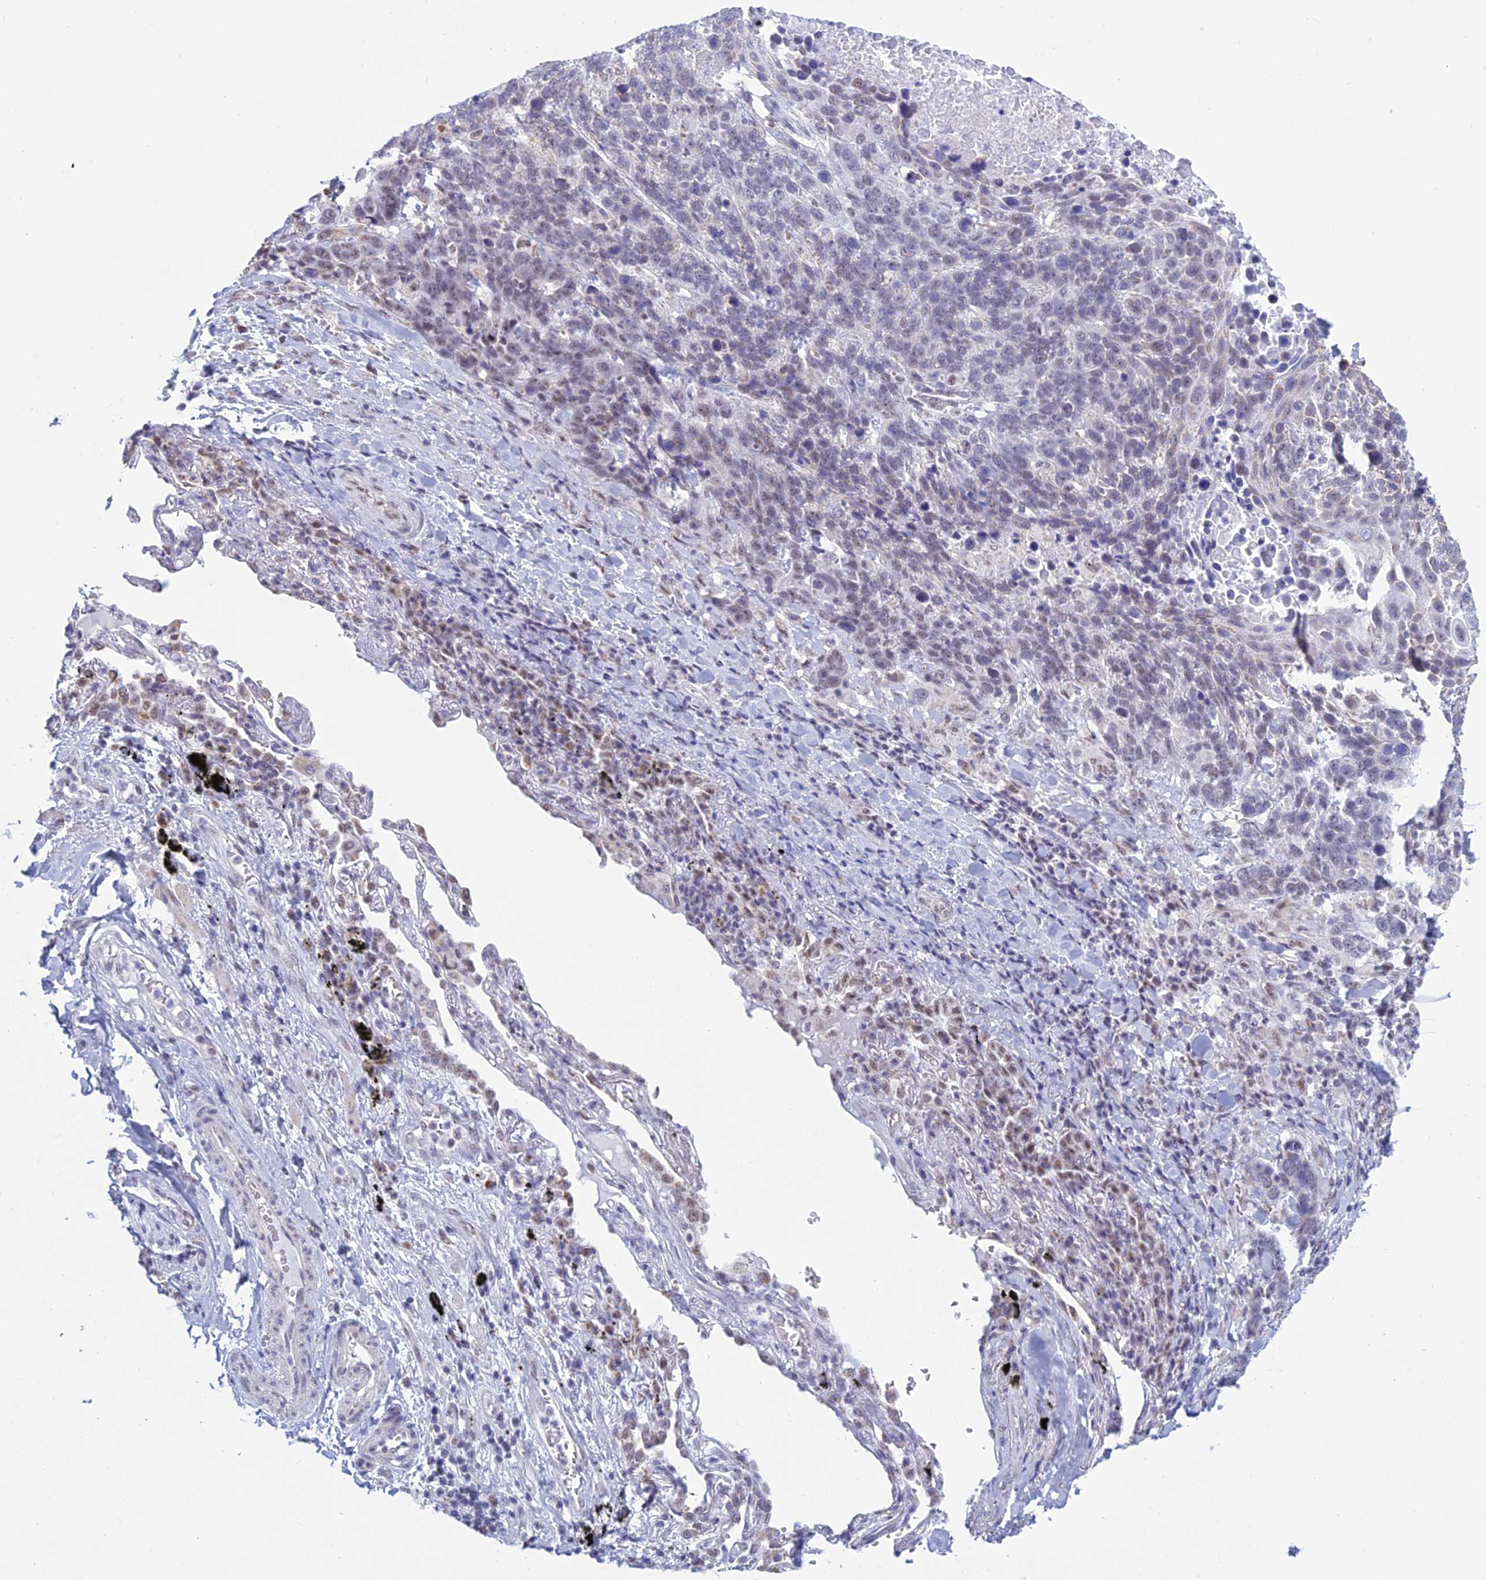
{"staining": {"intensity": "weak", "quantity": "<25%", "location": "nuclear"}, "tissue": "lung cancer", "cell_type": "Tumor cells", "image_type": "cancer", "snomed": [{"axis": "morphology", "description": "Squamous cell carcinoma, NOS"}, {"axis": "topography", "description": "Lung"}], "caption": "High magnification brightfield microscopy of squamous cell carcinoma (lung) stained with DAB (3,3'-diaminobenzidine) (brown) and counterstained with hematoxylin (blue): tumor cells show no significant positivity. (Stains: DAB immunohistochemistry (IHC) with hematoxylin counter stain, Microscopy: brightfield microscopy at high magnification).", "gene": "KLF14", "patient": {"sex": "male", "age": 66}}